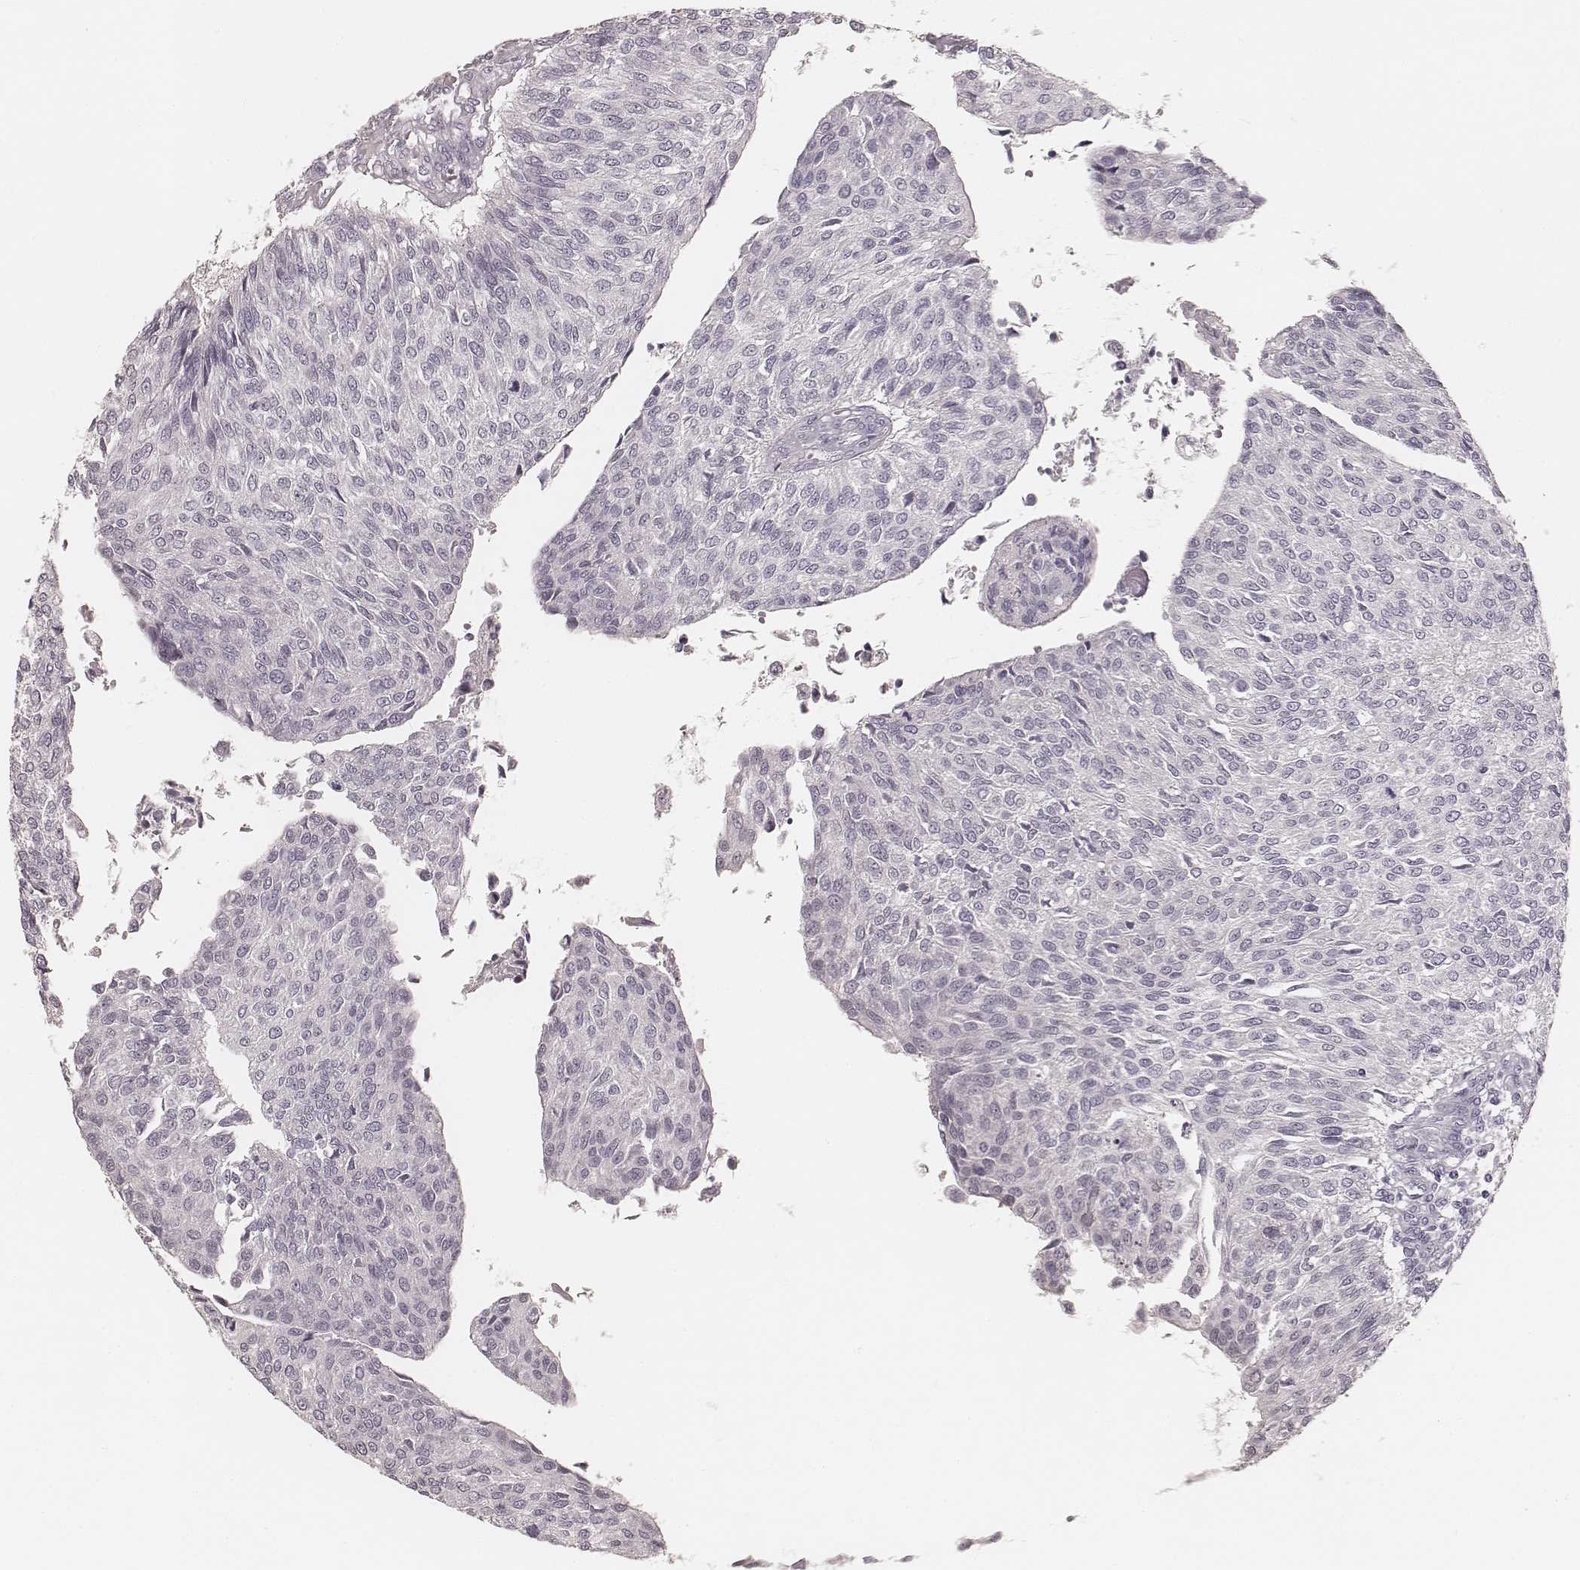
{"staining": {"intensity": "negative", "quantity": "none", "location": "none"}, "tissue": "urothelial cancer", "cell_type": "Tumor cells", "image_type": "cancer", "snomed": [{"axis": "morphology", "description": "Urothelial carcinoma, NOS"}, {"axis": "topography", "description": "Urinary bladder"}], "caption": "A photomicrograph of human transitional cell carcinoma is negative for staining in tumor cells.", "gene": "KRT31", "patient": {"sex": "male", "age": 55}}